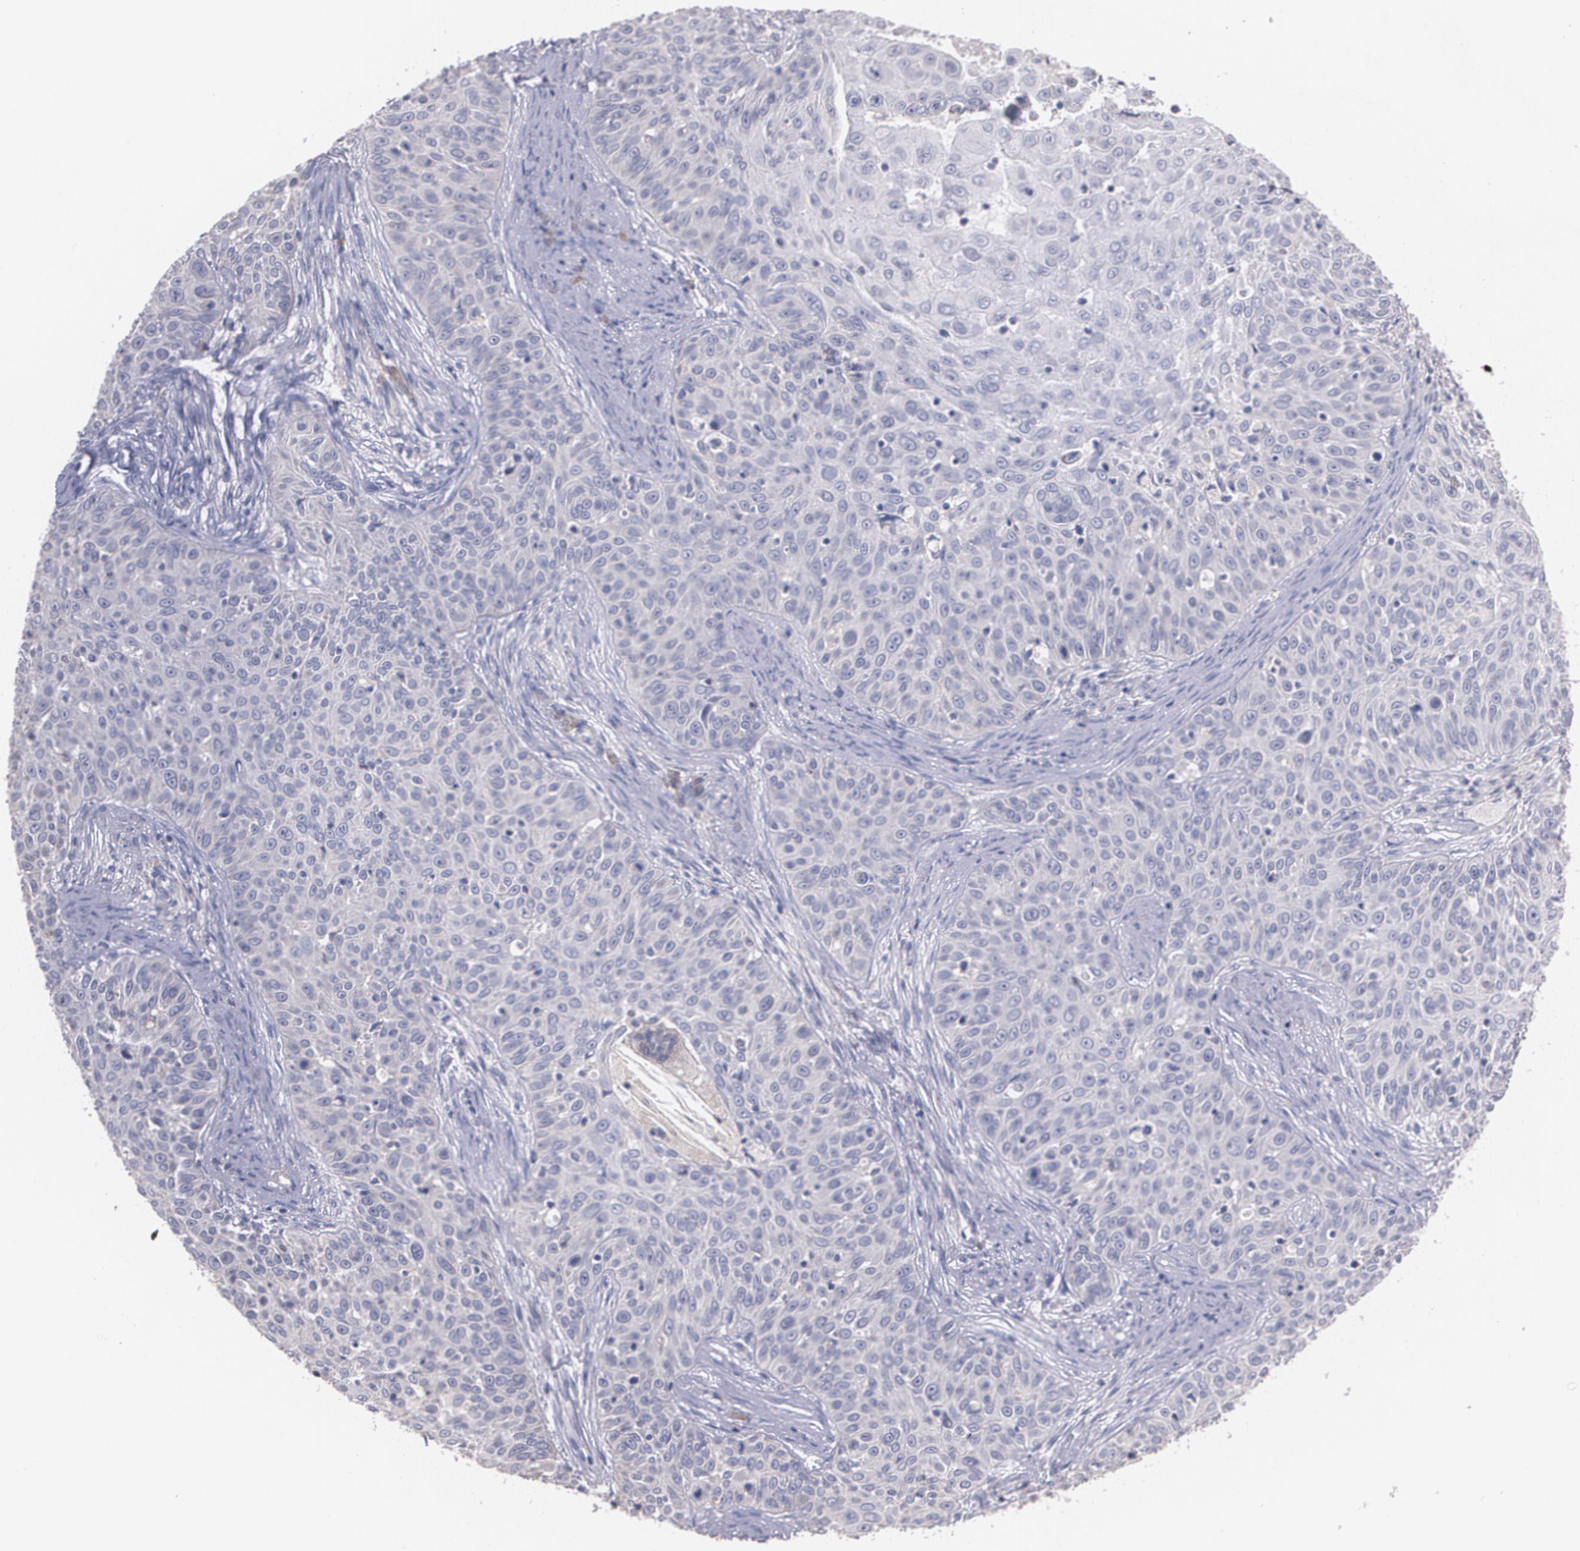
{"staining": {"intensity": "negative", "quantity": "none", "location": "none"}, "tissue": "skin cancer", "cell_type": "Tumor cells", "image_type": "cancer", "snomed": [{"axis": "morphology", "description": "Squamous cell carcinoma, NOS"}, {"axis": "topography", "description": "Skin"}], "caption": "Immunohistochemistry (IHC) photomicrograph of neoplastic tissue: squamous cell carcinoma (skin) stained with DAB (3,3'-diaminobenzidine) demonstrates no significant protein expression in tumor cells.", "gene": "AMBP", "patient": {"sex": "male", "age": 82}}